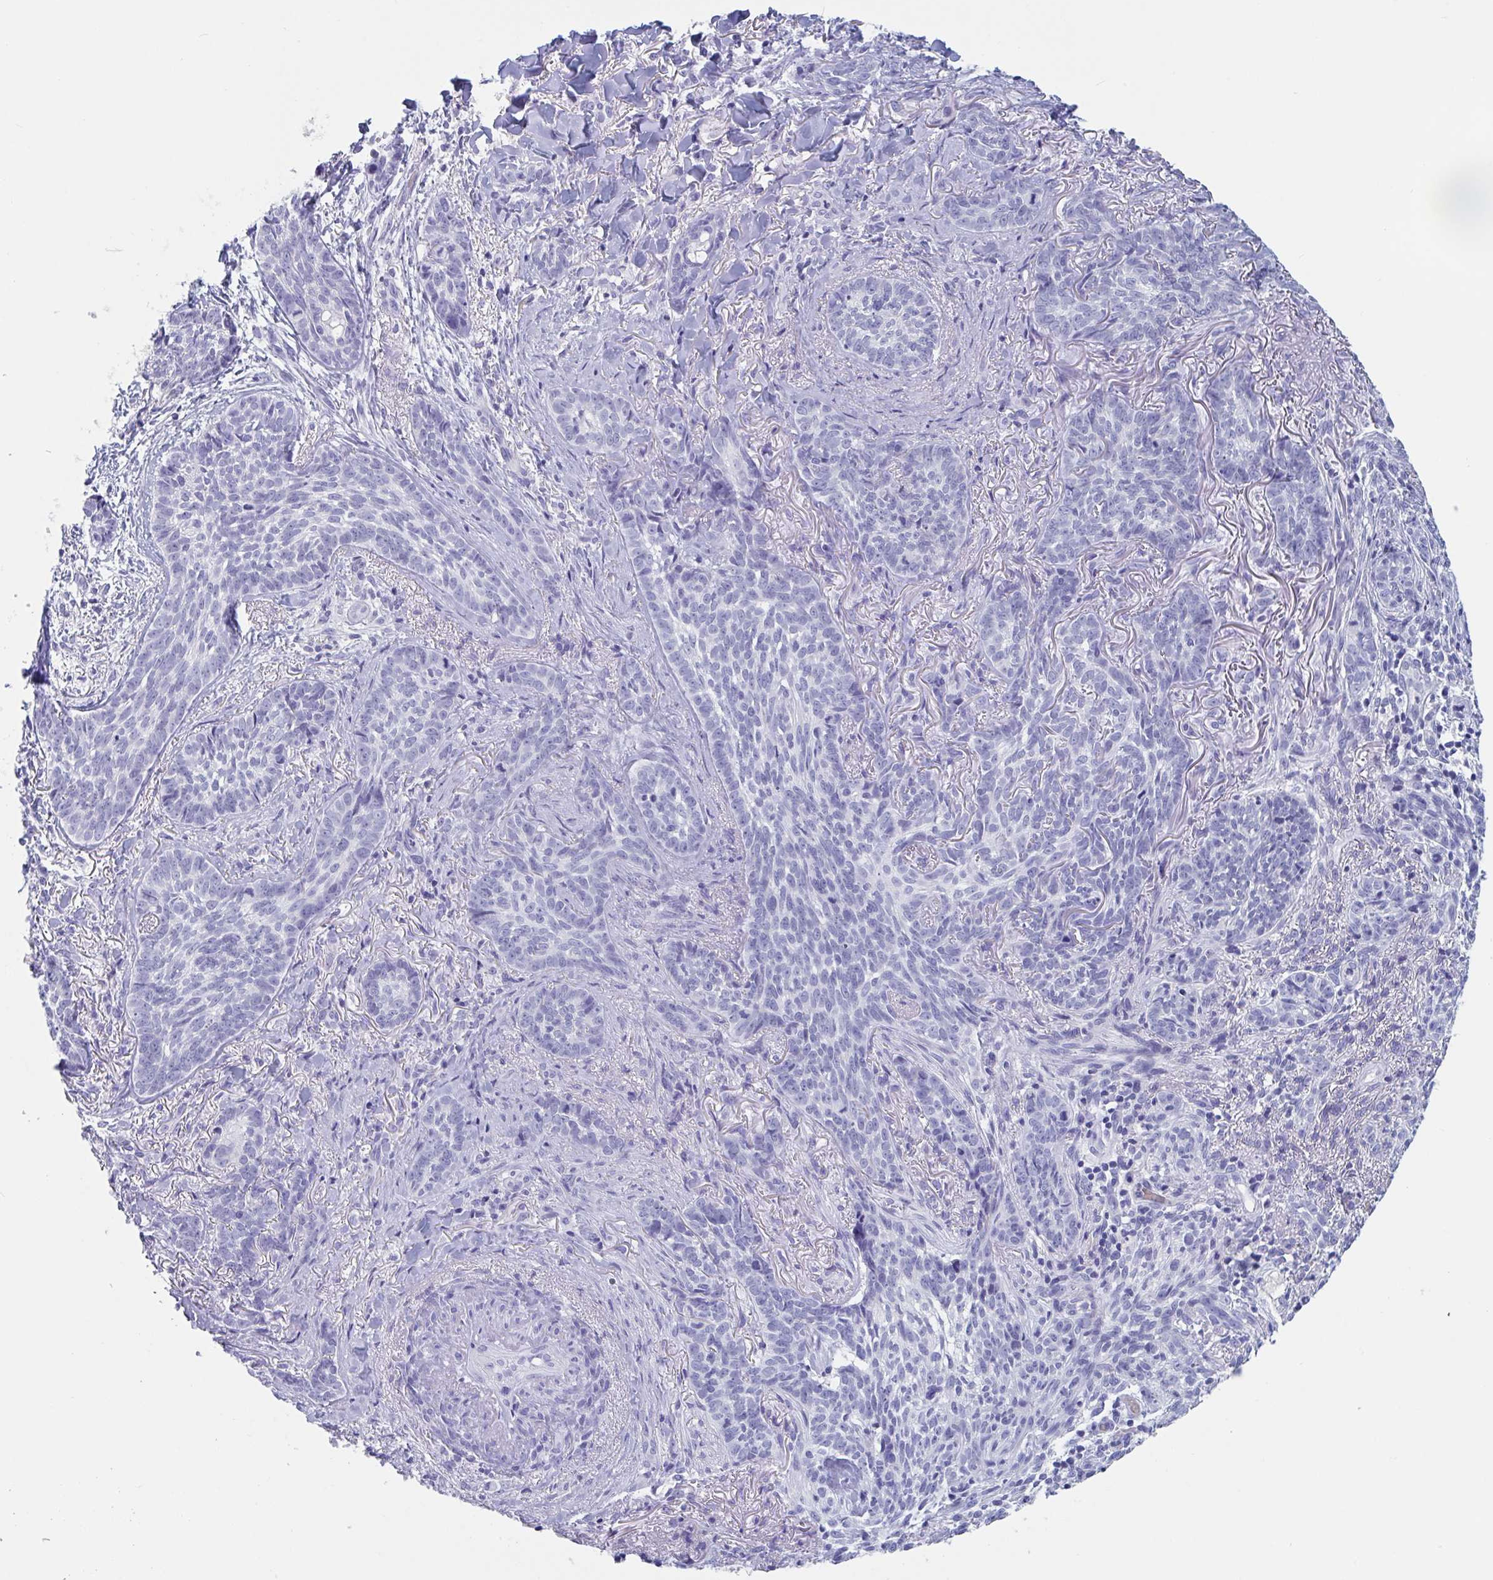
{"staining": {"intensity": "negative", "quantity": "none", "location": "none"}, "tissue": "skin cancer", "cell_type": "Tumor cells", "image_type": "cancer", "snomed": [{"axis": "morphology", "description": "Basal cell carcinoma"}, {"axis": "topography", "description": "Skin"}, {"axis": "topography", "description": "Skin of face"}], "caption": "Micrograph shows no protein staining in tumor cells of skin cancer tissue.", "gene": "DPEP3", "patient": {"sex": "male", "age": 88}}